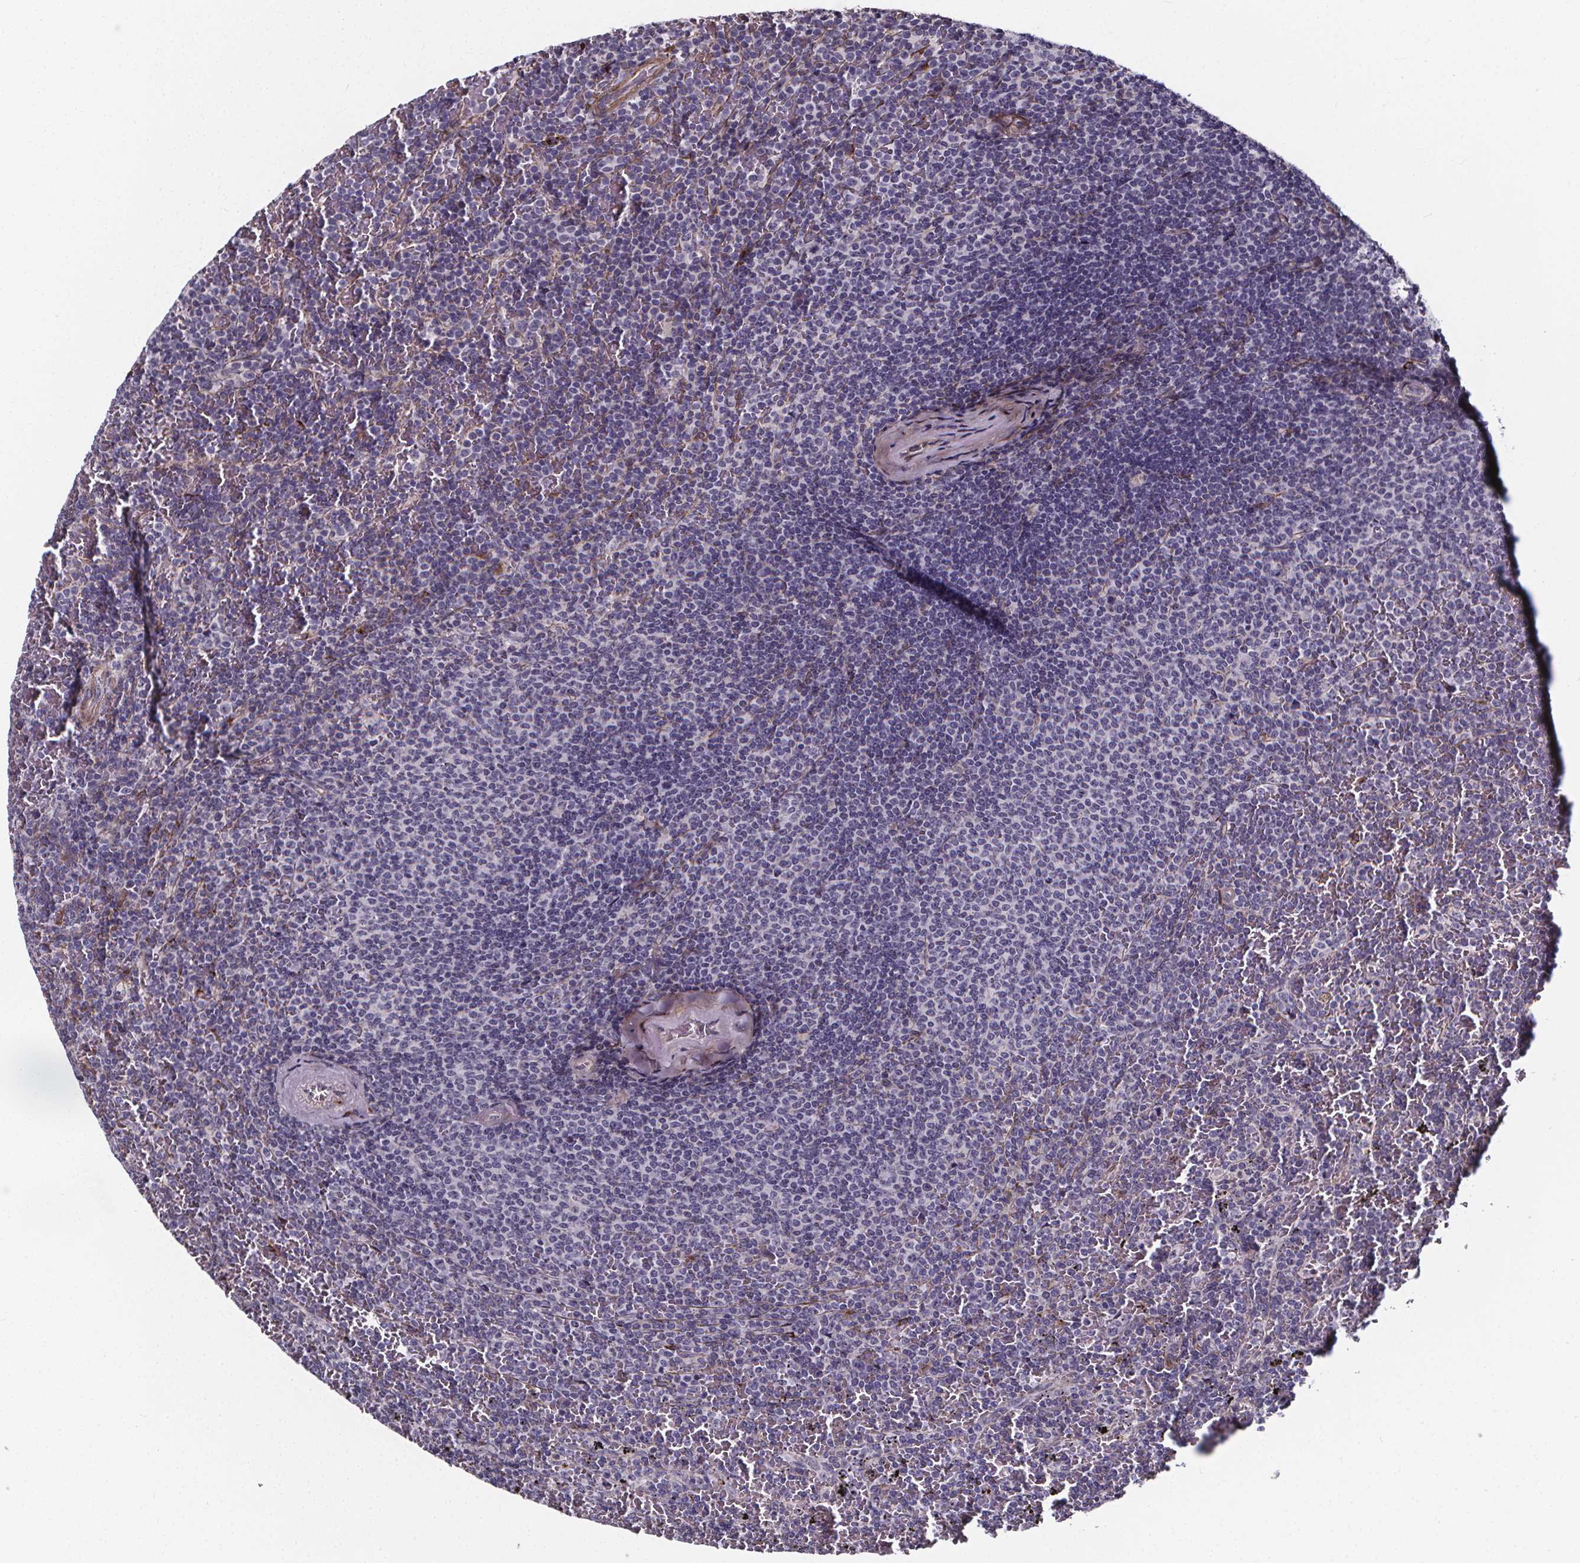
{"staining": {"intensity": "negative", "quantity": "none", "location": "none"}, "tissue": "lymphoma", "cell_type": "Tumor cells", "image_type": "cancer", "snomed": [{"axis": "morphology", "description": "Malignant lymphoma, non-Hodgkin's type, Low grade"}, {"axis": "topography", "description": "Spleen"}], "caption": "Immunohistochemistry (IHC) of human low-grade malignant lymphoma, non-Hodgkin's type shows no expression in tumor cells.", "gene": "AEBP1", "patient": {"sex": "female", "age": 77}}